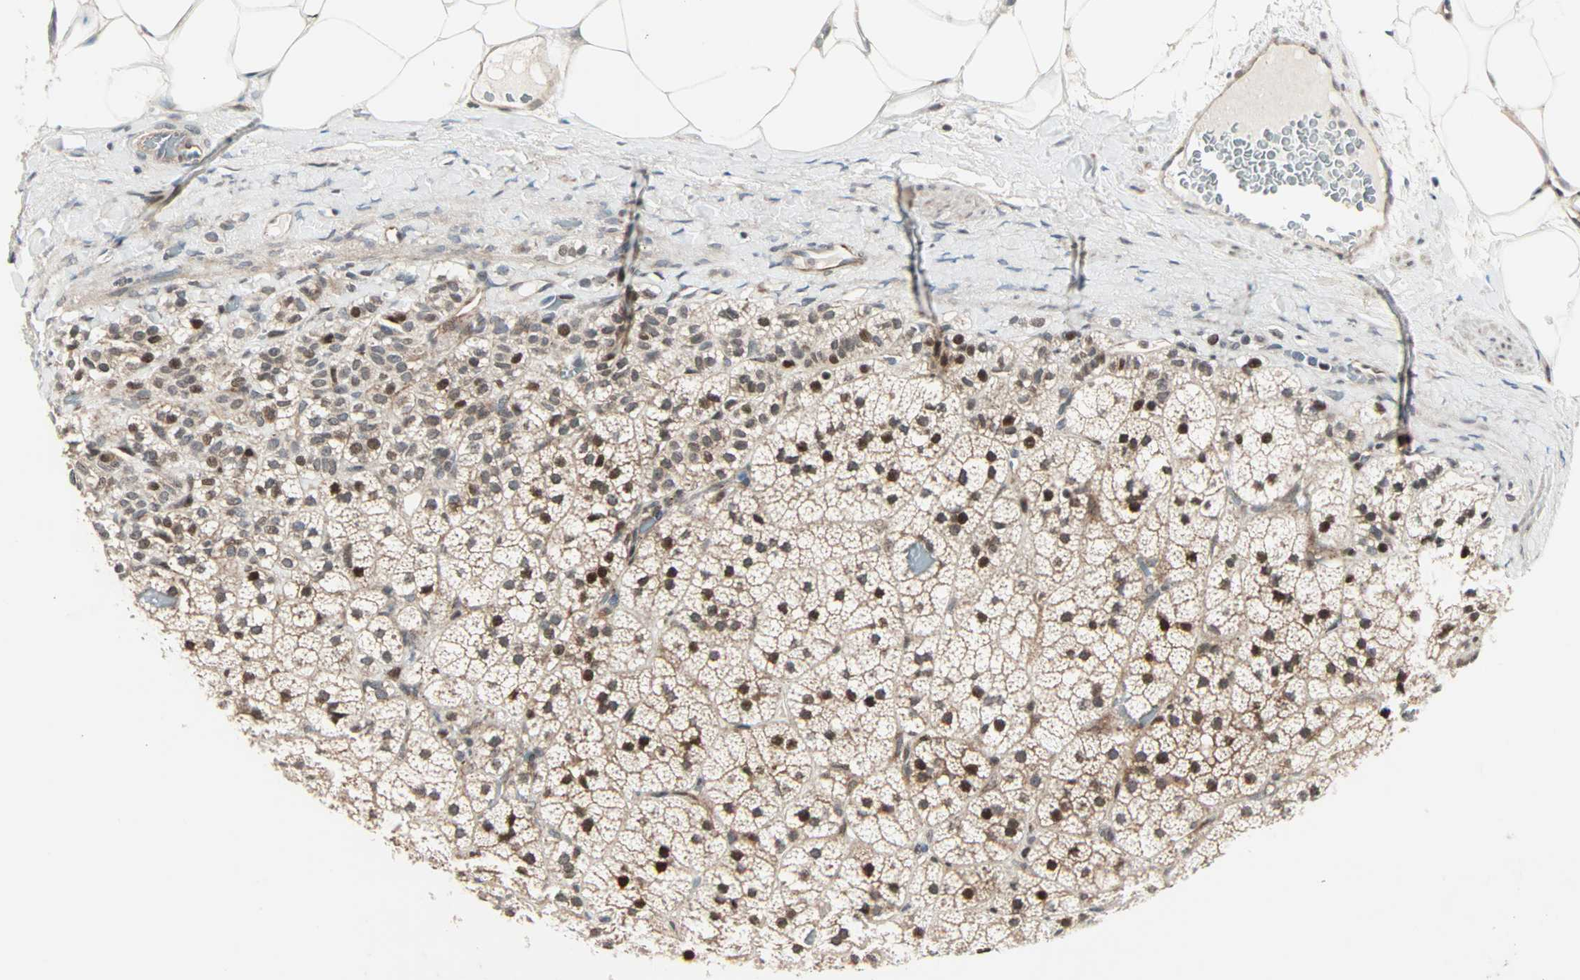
{"staining": {"intensity": "strong", "quantity": "<25%", "location": "cytoplasmic/membranous,nuclear"}, "tissue": "adrenal gland", "cell_type": "Glandular cells", "image_type": "normal", "snomed": [{"axis": "morphology", "description": "Normal tissue, NOS"}, {"axis": "topography", "description": "Adrenal gland"}], "caption": "A micrograph showing strong cytoplasmic/membranous,nuclear expression in about <25% of glandular cells in benign adrenal gland, as visualized by brown immunohistochemical staining.", "gene": "CBX4", "patient": {"sex": "male", "age": 35}}